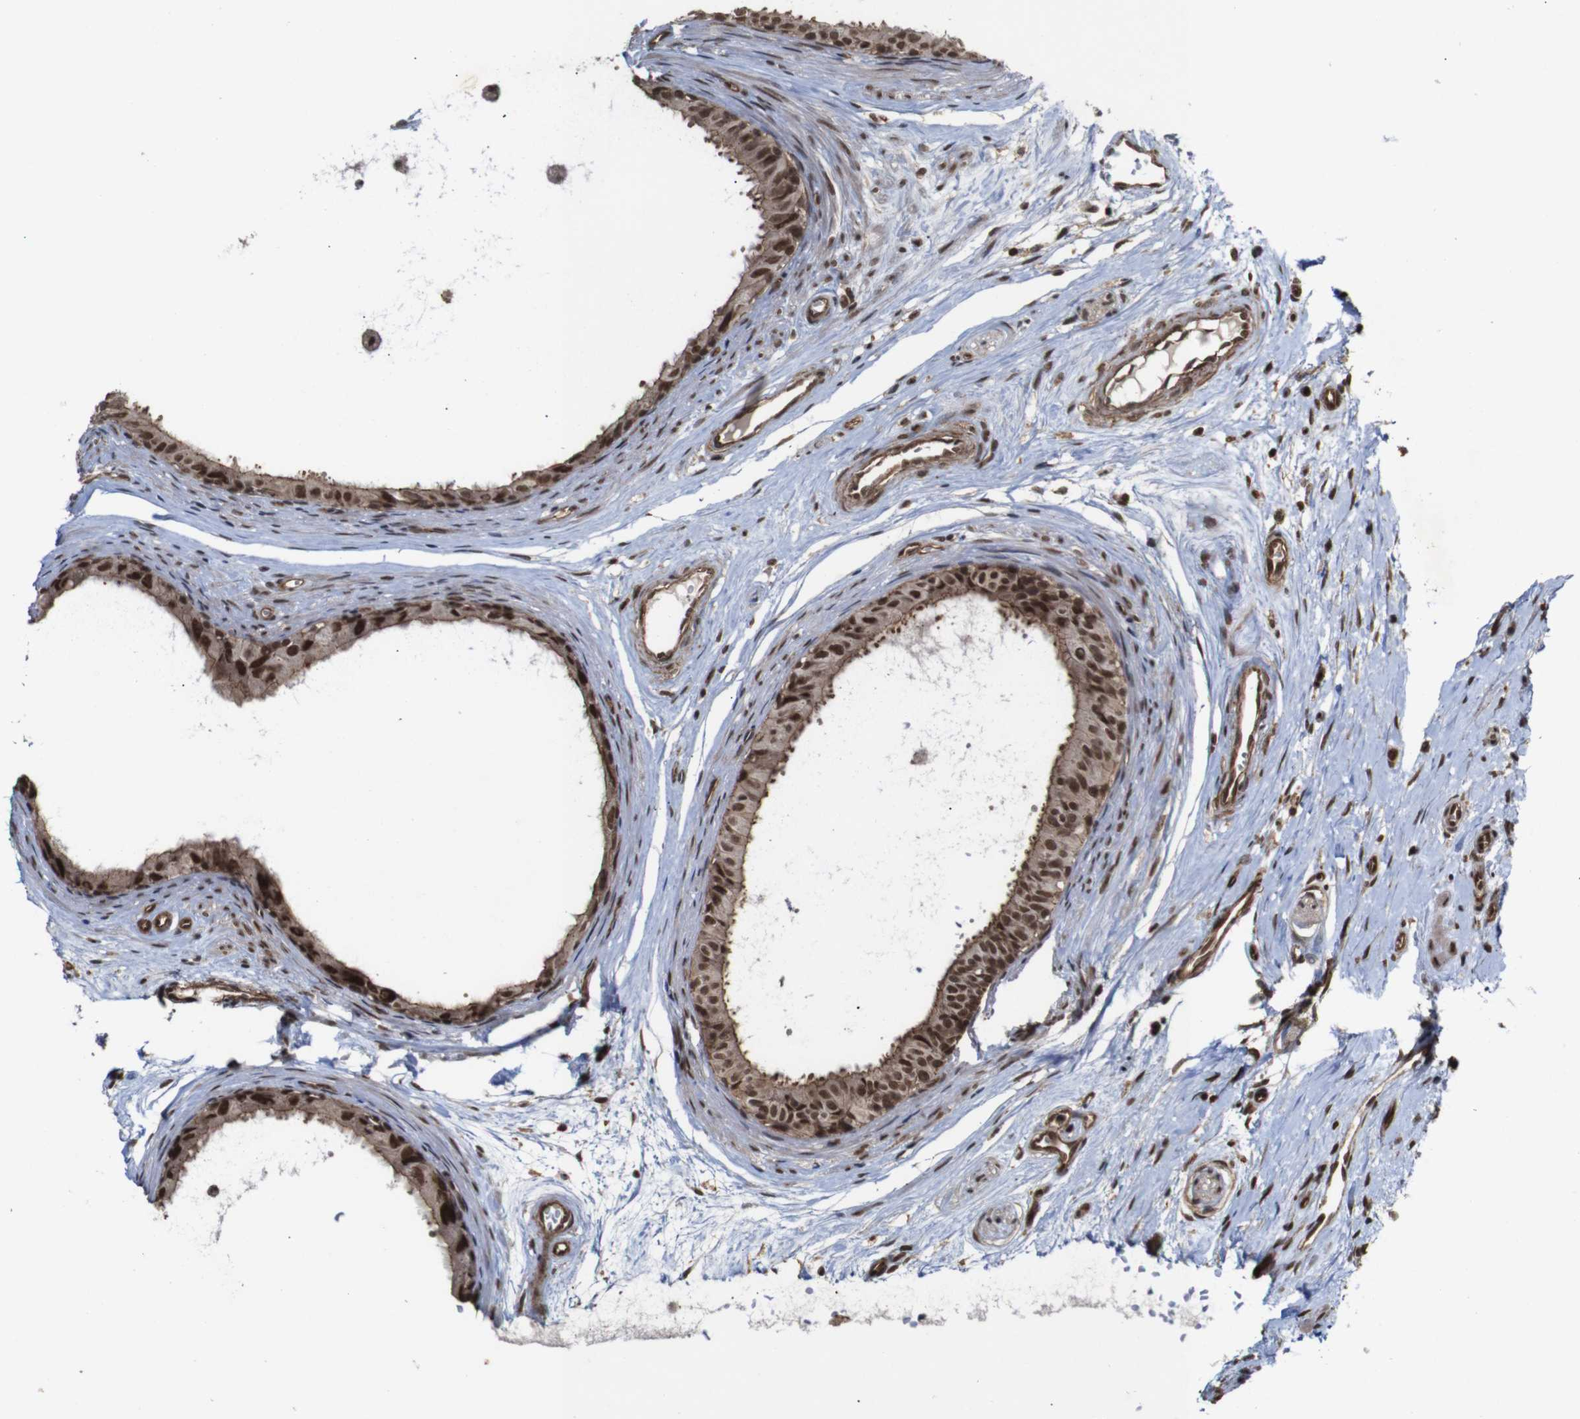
{"staining": {"intensity": "moderate", "quantity": ">75%", "location": "cytoplasmic/membranous,nuclear"}, "tissue": "epididymis", "cell_type": "Glandular cells", "image_type": "normal", "snomed": [{"axis": "morphology", "description": "Normal tissue, NOS"}, {"axis": "morphology", "description": "Inflammation, NOS"}, {"axis": "topography", "description": "Epididymis"}], "caption": "The micrograph exhibits staining of benign epididymis, revealing moderate cytoplasmic/membranous,nuclear protein expression (brown color) within glandular cells.", "gene": "NANOS1", "patient": {"sex": "male", "age": 85}}